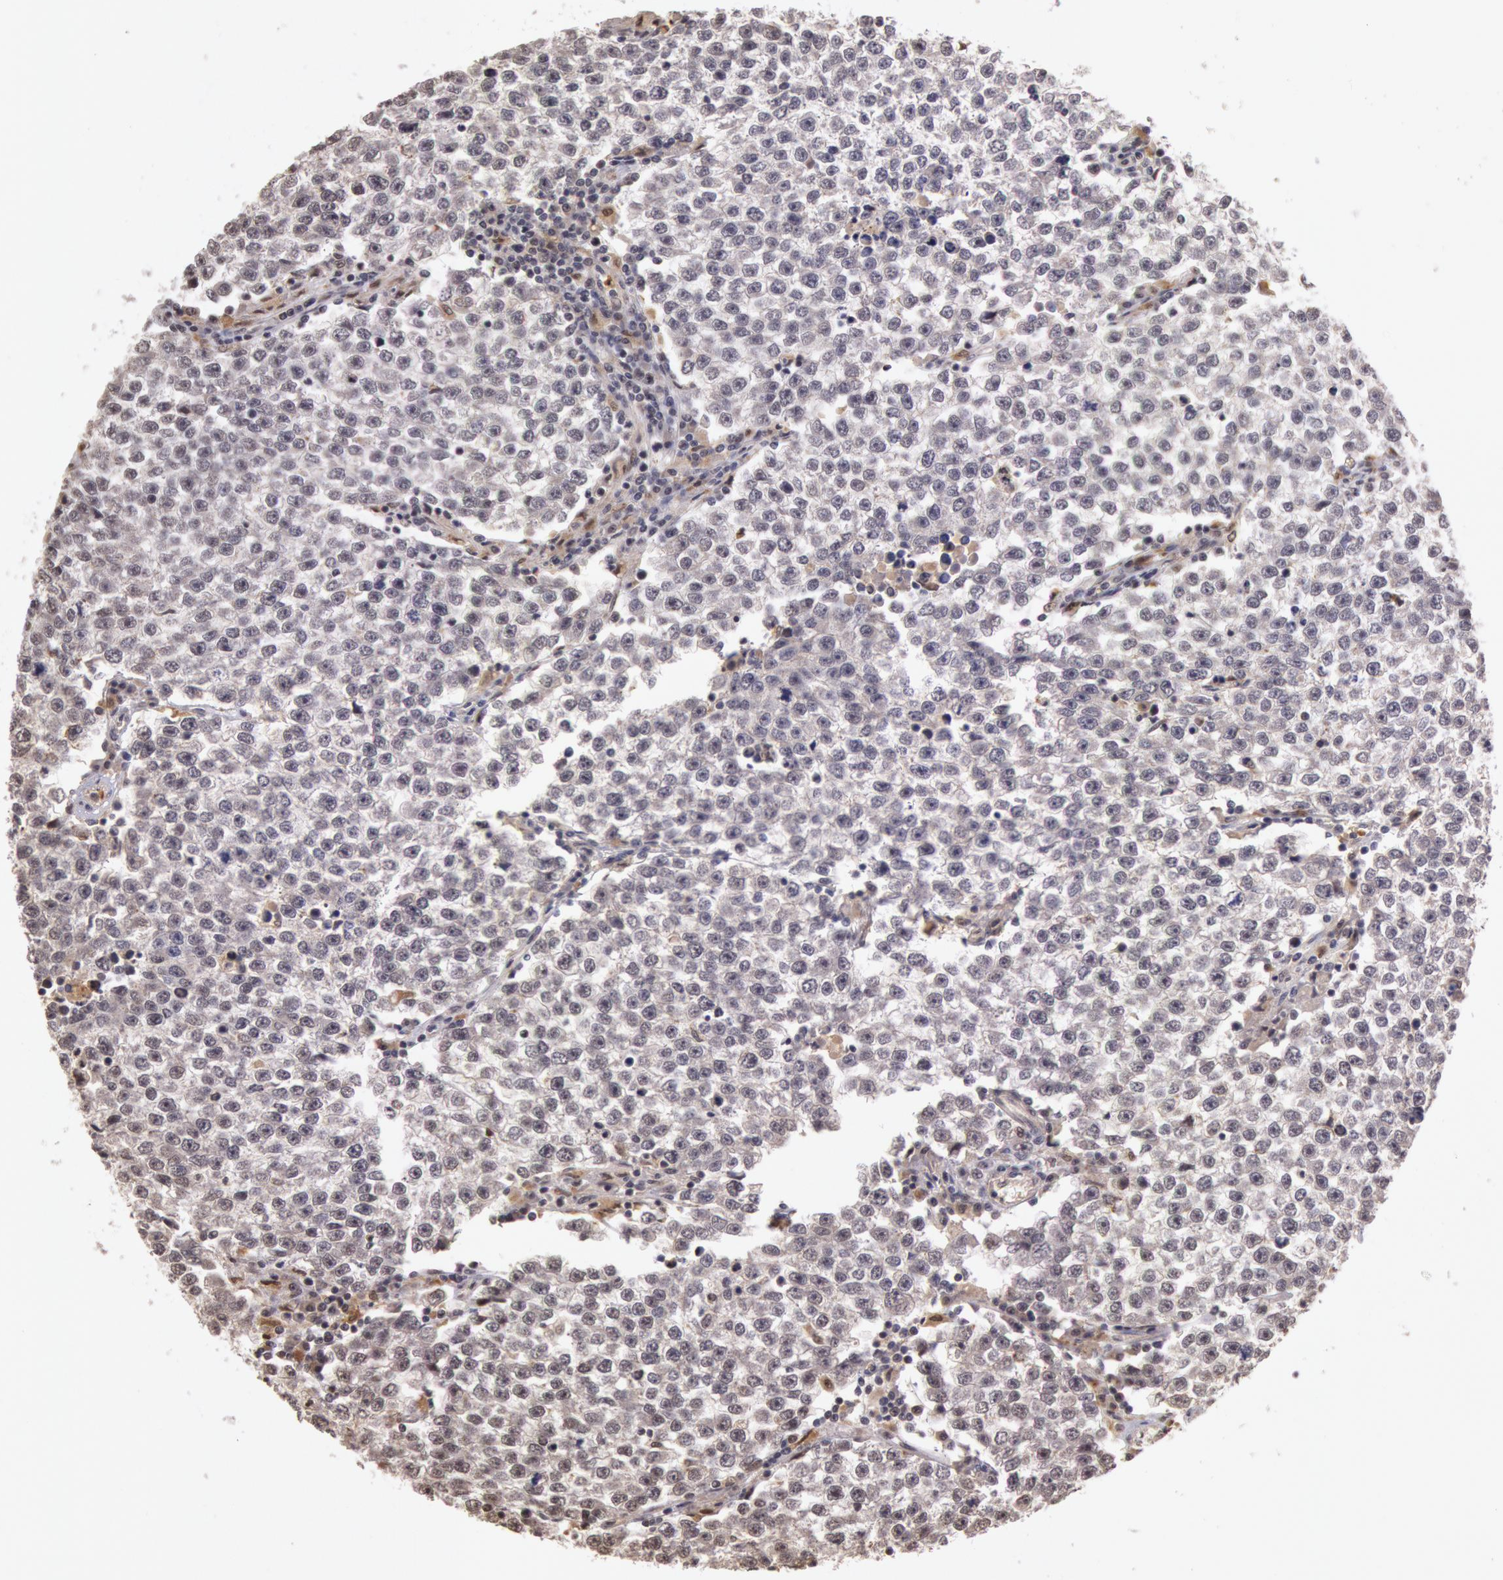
{"staining": {"intensity": "negative", "quantity": "none", "location": "none"}, "tissue": "testis cancer", "cell_type": "Tumor cells", "image_type": "cancer", "snomed": [{"axis": "morphology", "description": "Seminoma, NOS"}, {"axis": "topography", "description": "Testis"}], "caption": "This is an immunohistochemistry (IHC) histopathology image of testis cancer (seminoma). There is no staining in tumor cells.", "gene": "LIG4", "patient": {"sex": "male", "age": 36}}